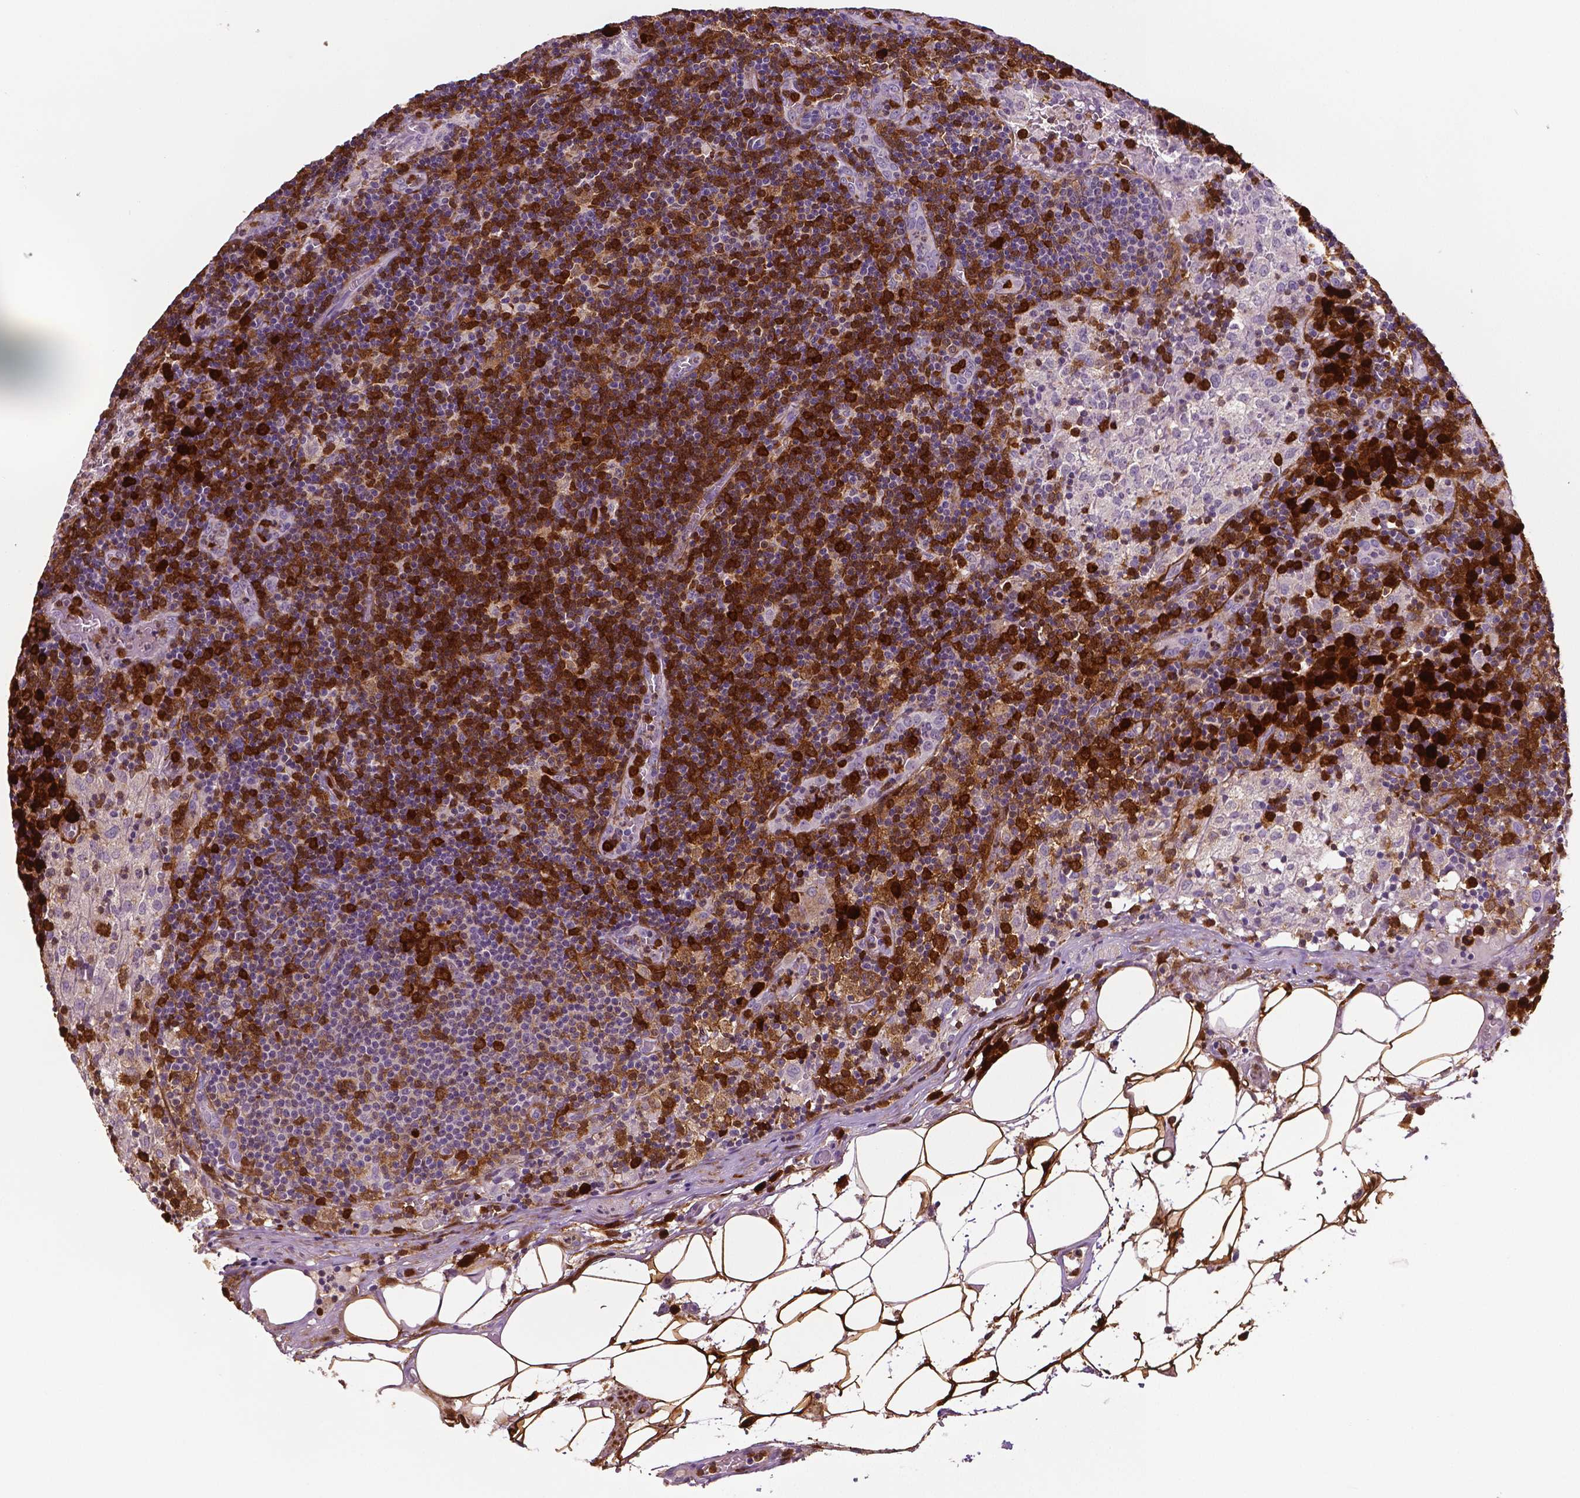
{"staining": {"intensity": "strong", "quantity": ">75%", "location": "cytoplasmic/membranous"}, "tissue": "lymph node", "cell_type": "Germinal center cells", "image_type": "normal", "snomed": [{"axis": "morphology", "description": "Normal tissue, NOS"}, {"axis": "topography", "description": "Lymph node"}], "caption": "Immunohistochemistry (IHC) histopathology image of normal lymph node: lymph node stained using IHC exhibits high levels of strong protein expression localized specifically in the cytoplasmic/membranous of germinal center cells, appearing as a cytoplasmic/membranous brown color.", "gene": "PHGDH", "patient": {"sex": "male", "age": 62}}